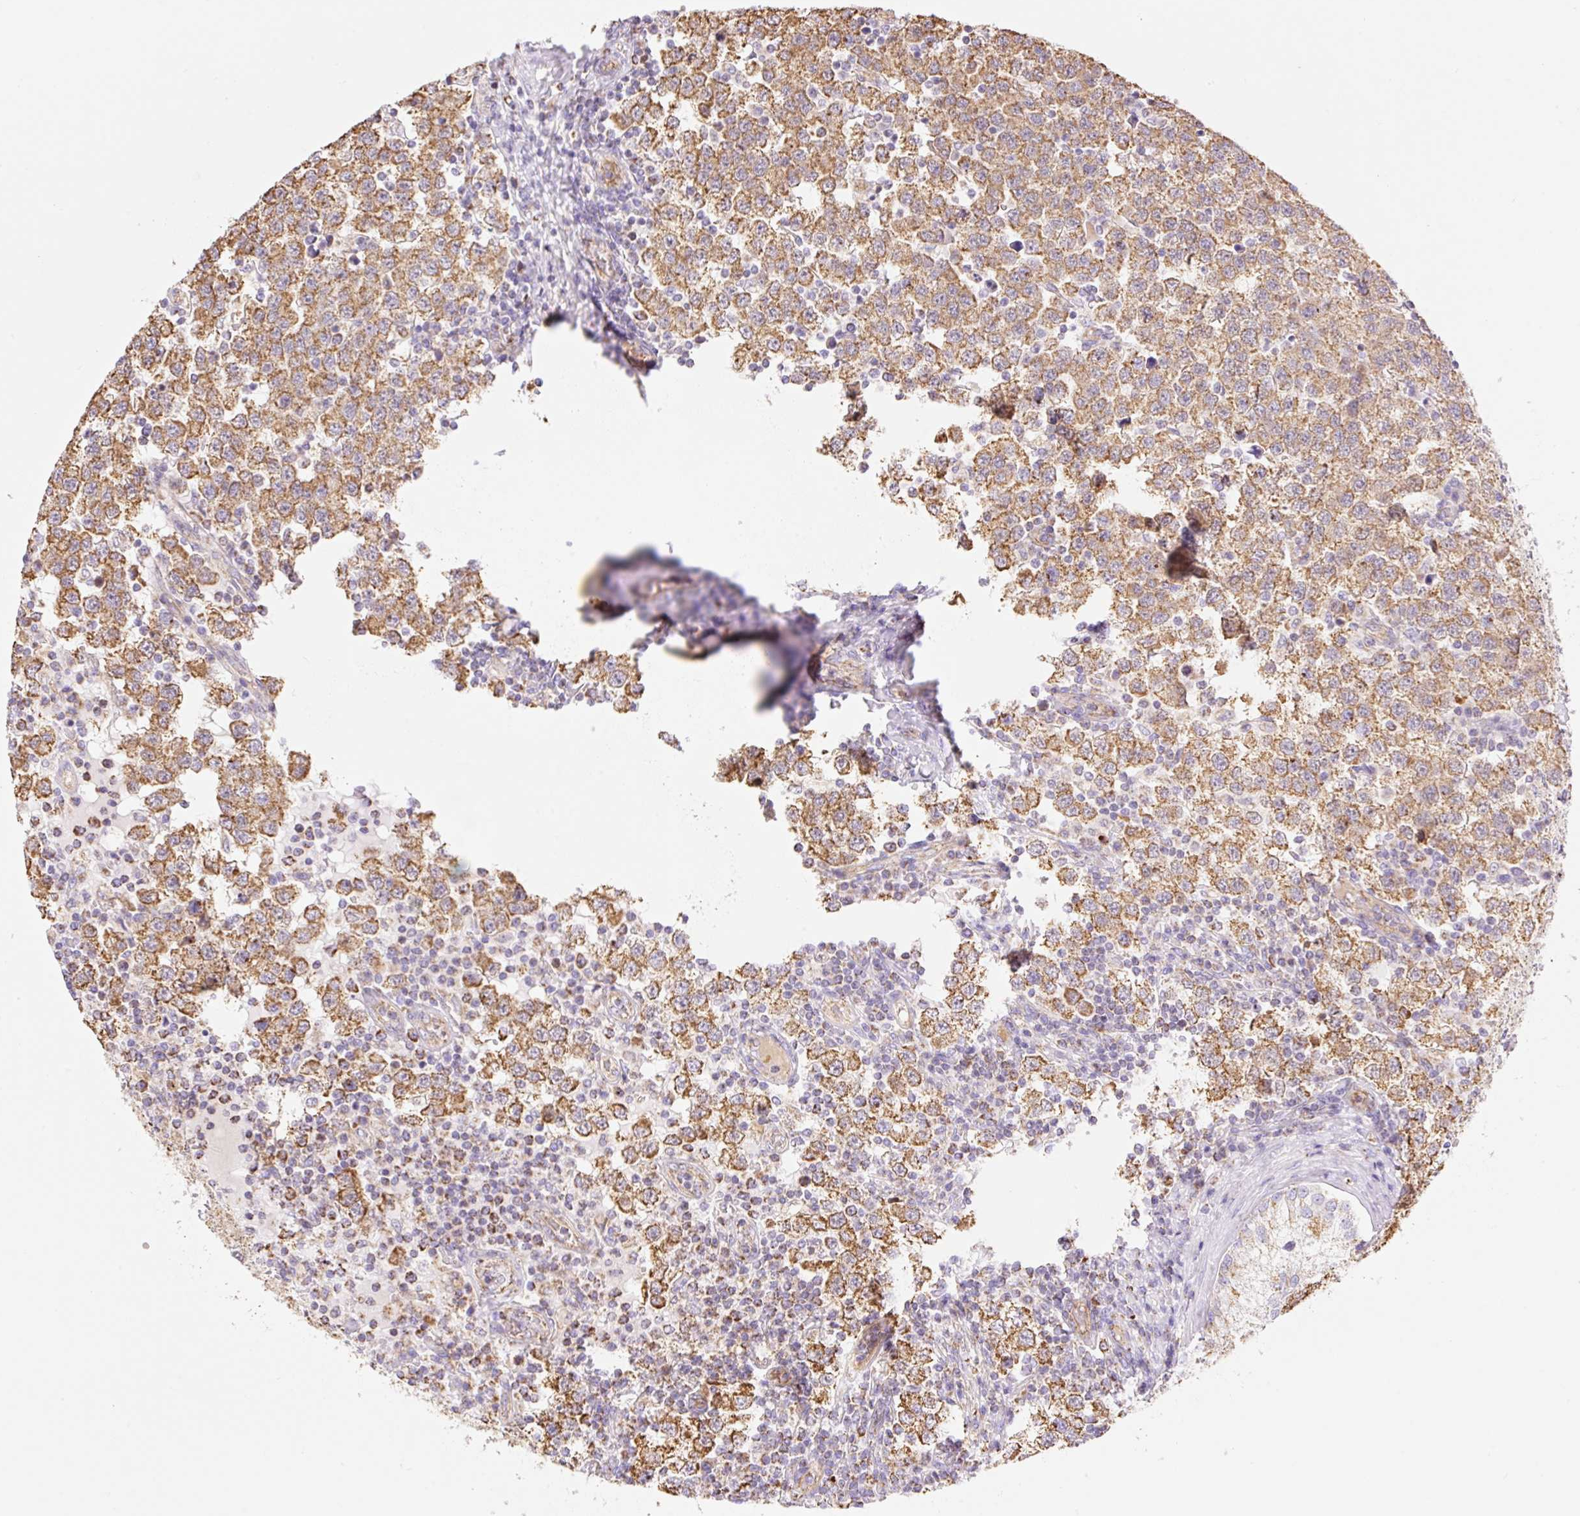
{"staining": {"intensity": "moderate", "quantity": ">75%", "location": "cytoplasmic/membranous"}, "tissue": "testis cancer", "cell_type": "Tumor cells", "image_type": "cancer", "snomed": [{"axis": "morphology", "description": "Seminoma, NOS"}, {"axis": "topography", "description": "Testis"}], "caption": "Moderate cytoplasmic/membranous staining is present in about >75% of tumor cells in testis cancer. (IHC, brightfield microscopy, high magnification).", "gene": "ESAM", "patient": {"sex": "male", "age": 34}}